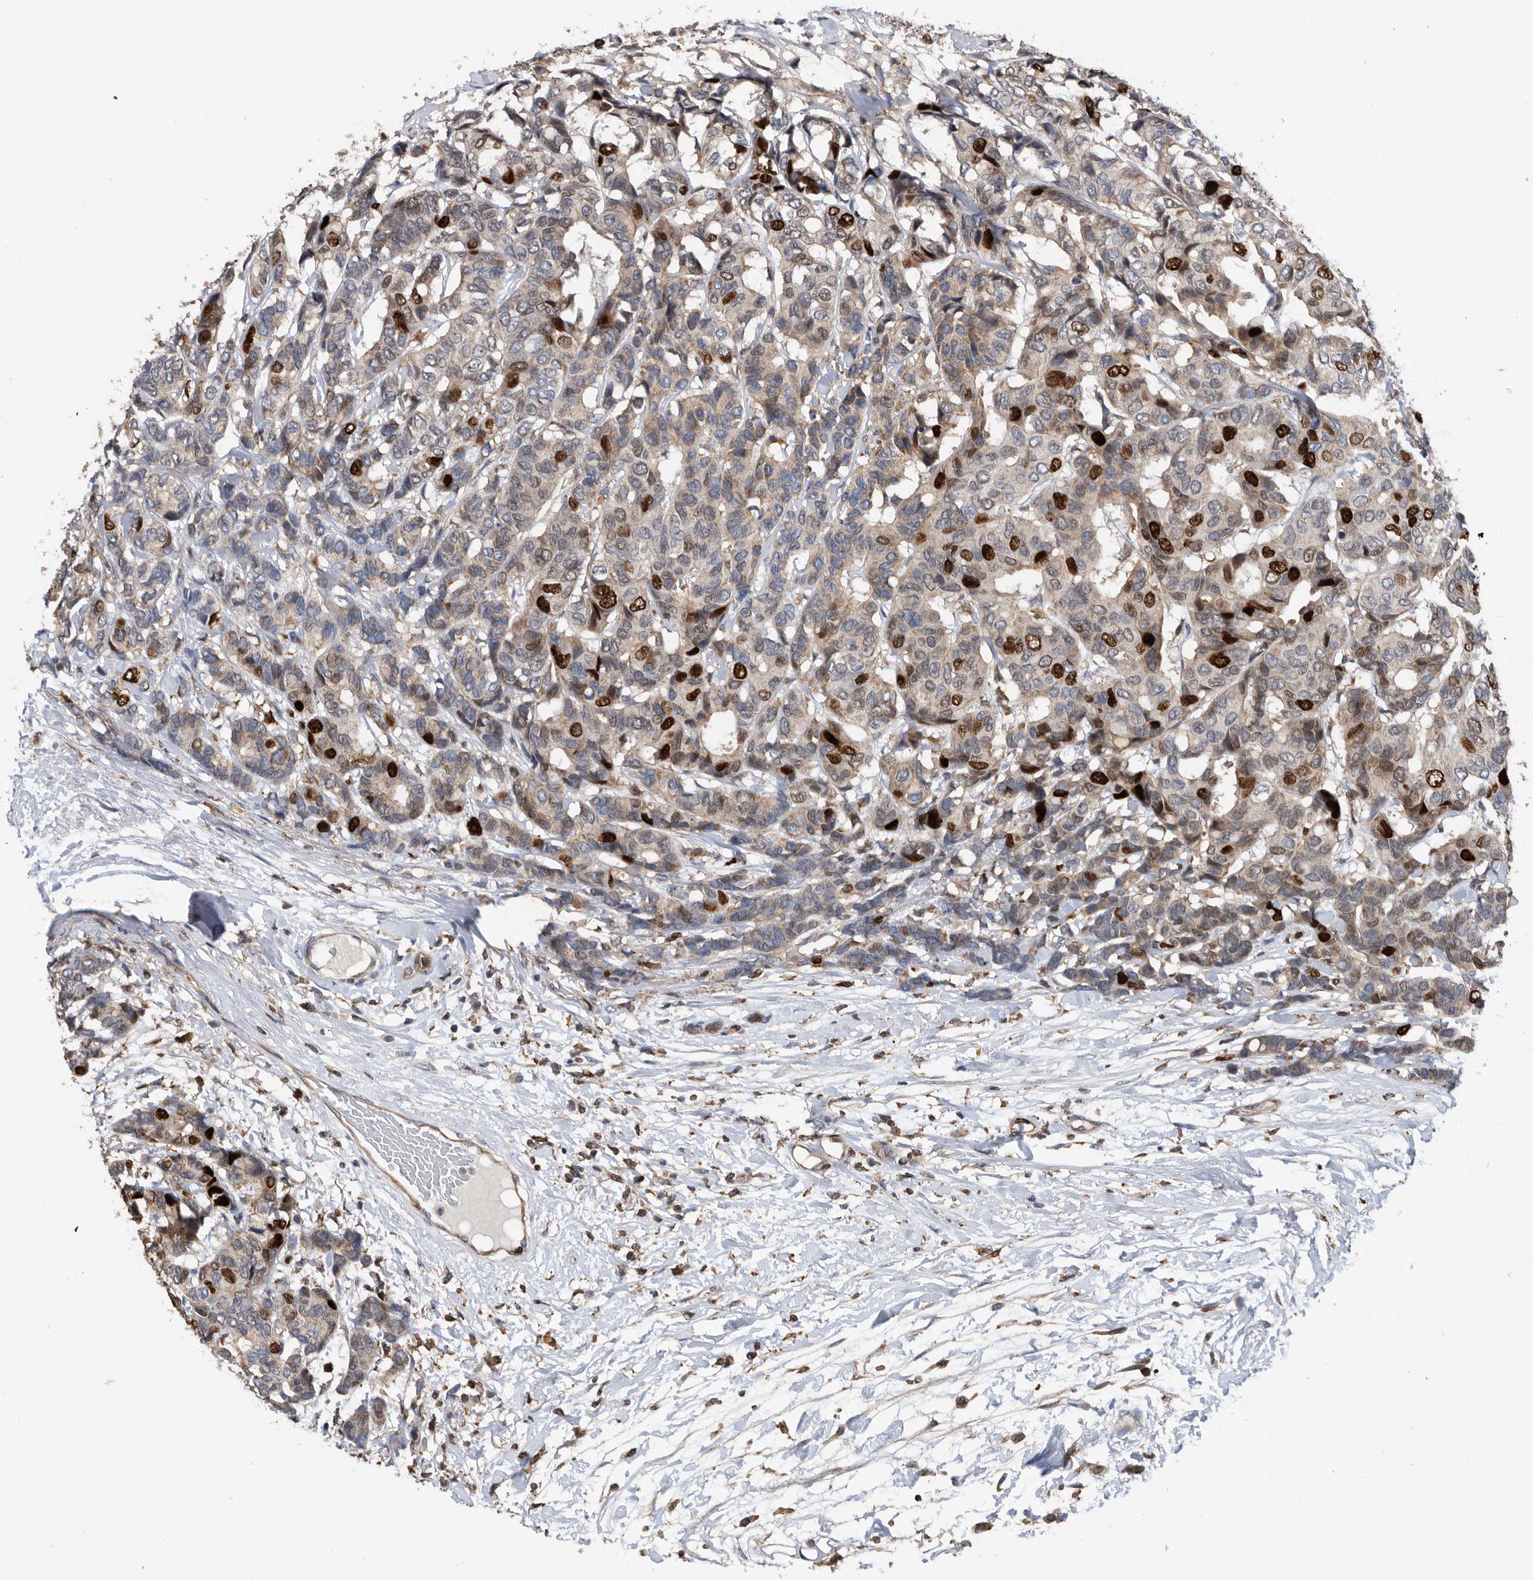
{"staining": {"intensity": "strong", "quantity": "<25%", "location": "cytoplasmic/membranous,nuclear"}, "tissue": "breast cancer", "cell_type": "Tumor cells", "image_type": "cancer", "snomed": [{"axis": "morphology", "description": "Duct carcinoma"}, {"axis": "topography", "description": "Breast"}], "caption": "Immunohistochemistry image of neoplastic tissue: breast intraductal carcinoma stained using IHC demonstrates medium levels of strong protein expression localized specifically in the cytoplasmic/membranous and nuclear of tumor cells, appearing as a cytoplasmic/membranous and nuclear brown color.", "gene": "ATAD2", "patient": {"sex": "female", "age": 87}}